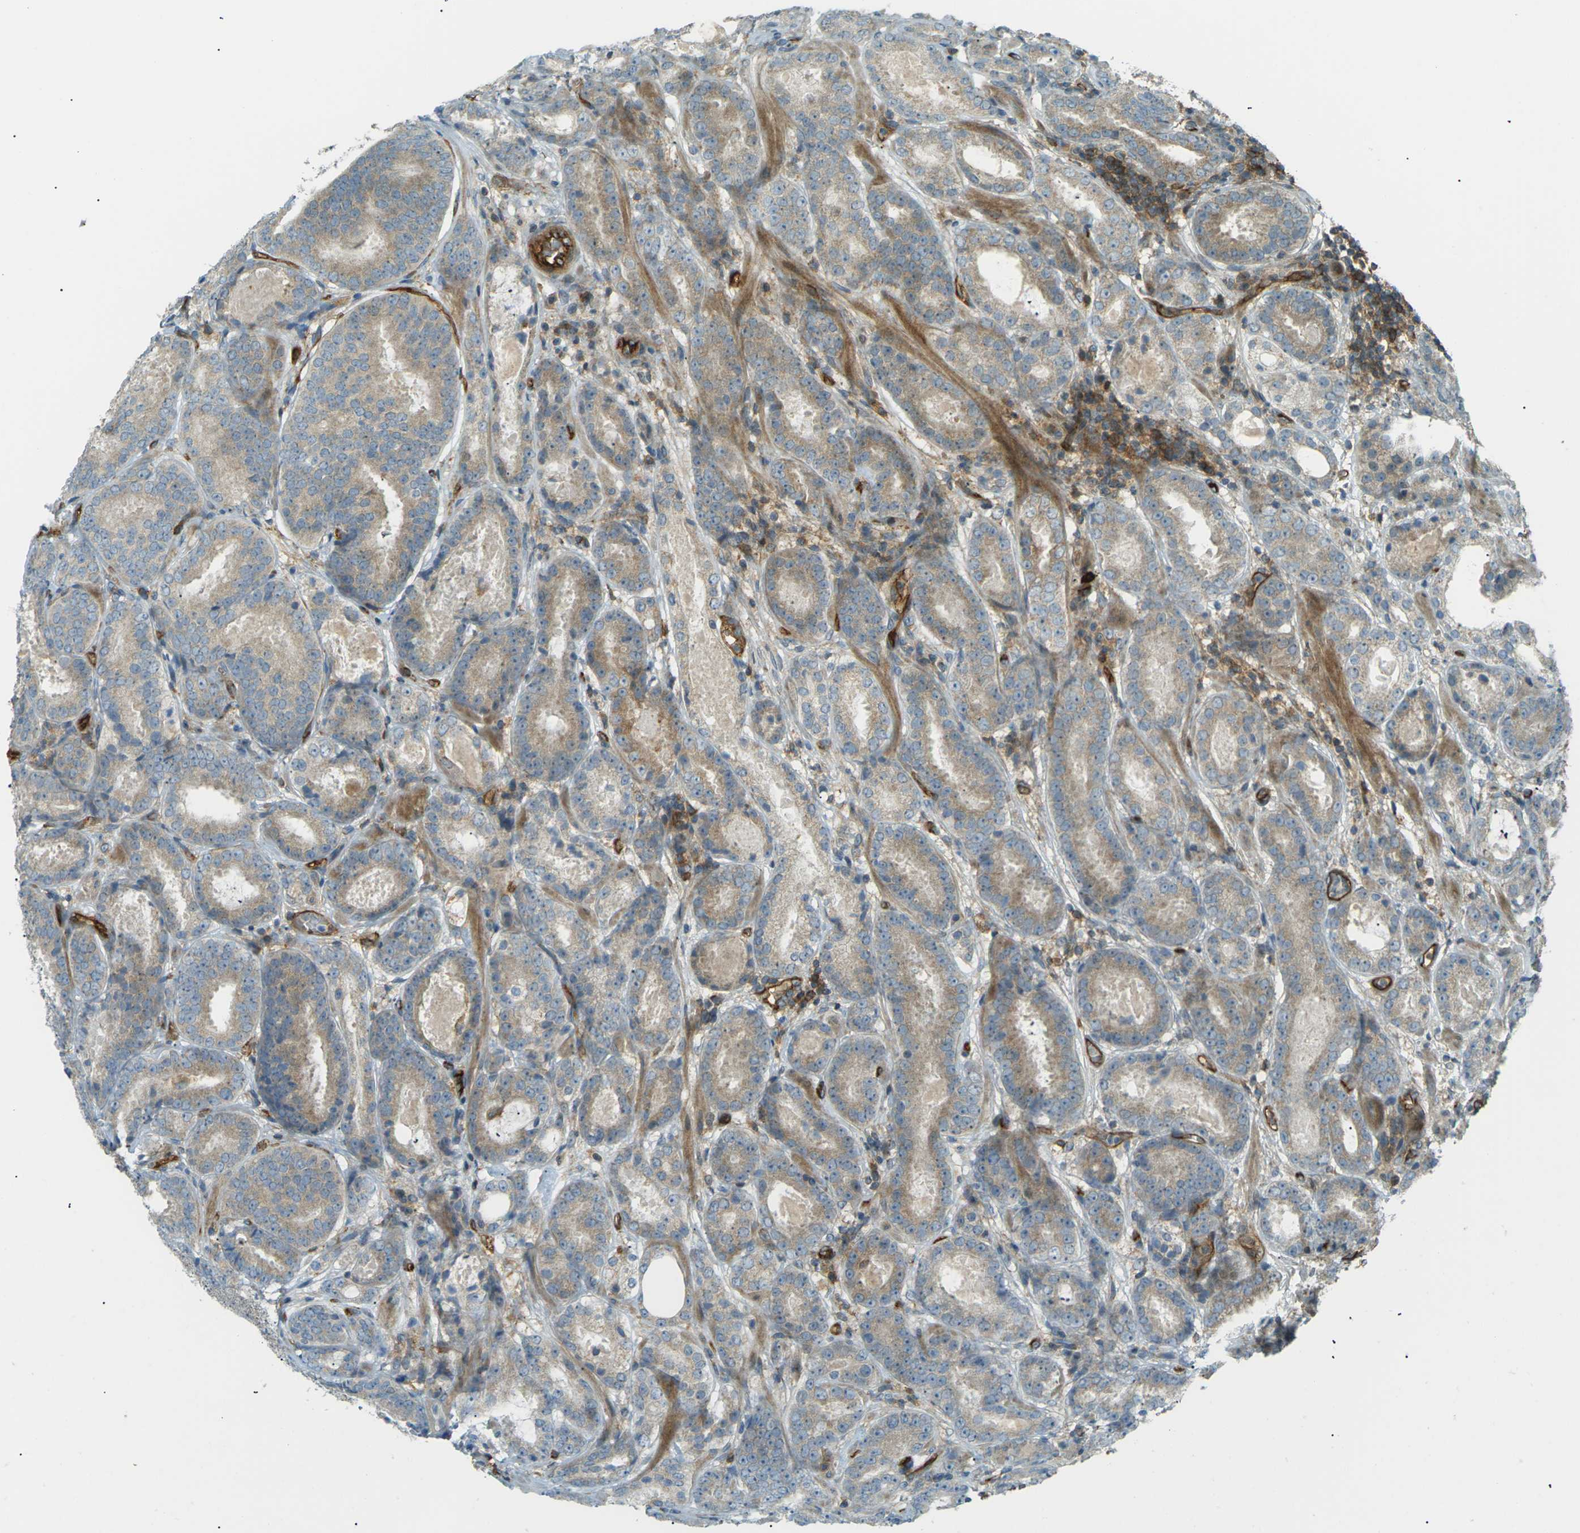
{"staining": {"intensity": "weak", "quantity": "25%-75%", "location": "cytoplasmic/membranous"}, "tissue": "prostate cancer", "cell_type": "Tumor cells", "image_type": "cancer", "snomed": [{"axis": "morphology", "description": "Adenocarcinoma, Low grade"}, {"axis": "topography", "description": "Prostate"}], "caption": "A brown stain labels weak cytoplasmic/membranous positivity of a protein in low-grade adenocarcinoma (prostate) tumor cells.", "gene": "S1PR1", "patient": {"sex": "male", "age": 69}}